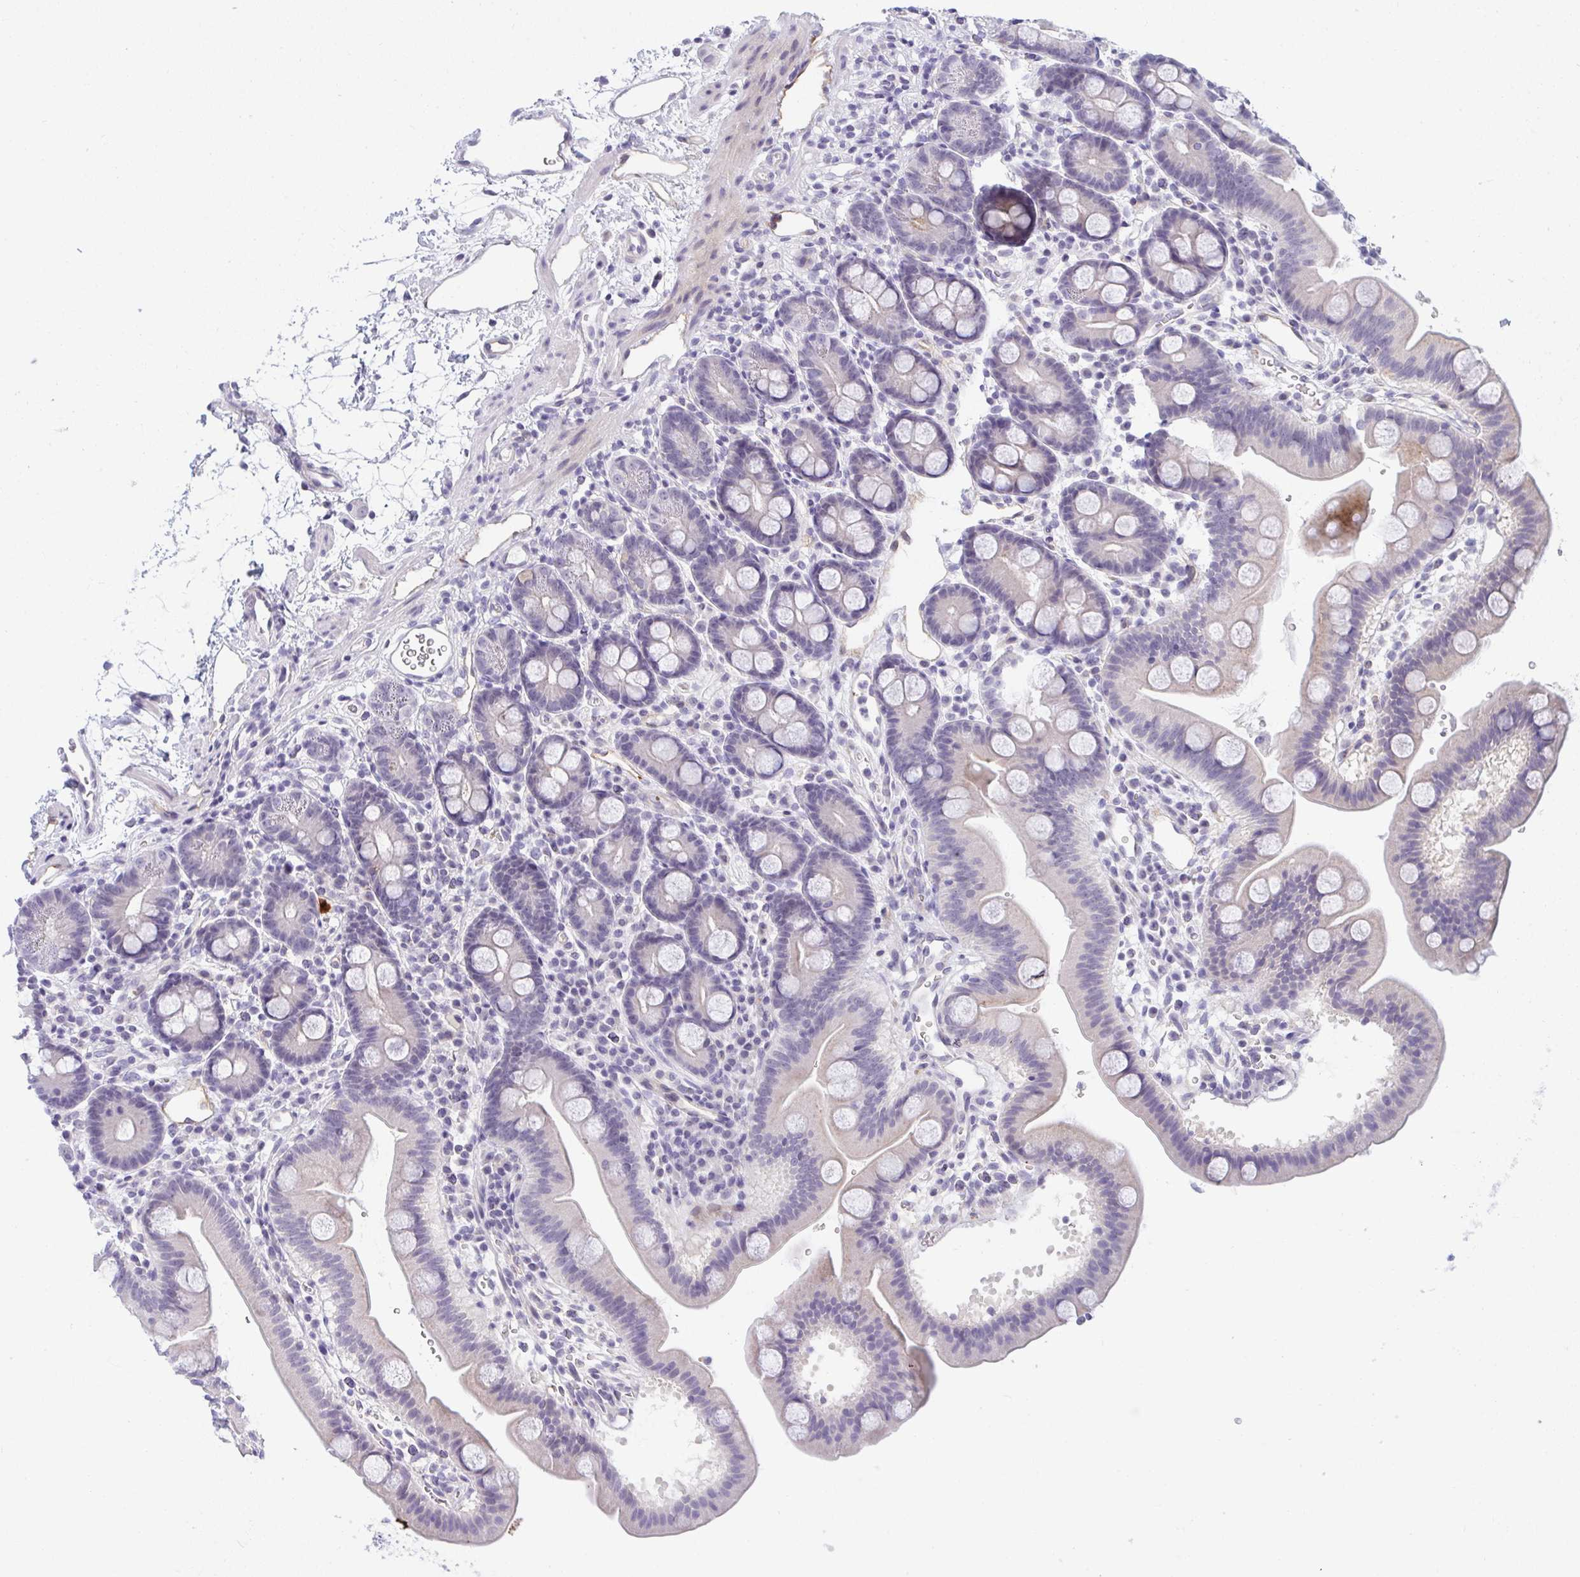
{"staining": {"intensity": "moderate", "quantity": "<25%", "location": "cytoplasmic/membranous"}, "tissue": "duodenum", "cell_type": "Glandular cells", "image_type": "normal", "snomed": [{"axis": "morphology", "description": "Normal tissue, NOS"}, {"axis": "topography", "description": "Duodenum"}], "caption": "About <25% of glandular cells in normal human duodenum exhibit moderate cytoplasmic/membranous protein staining as visualized by brown immunohistochemical staining.", "gene": "TMEM82", "patient": {"sex": "male", "age": 59}}